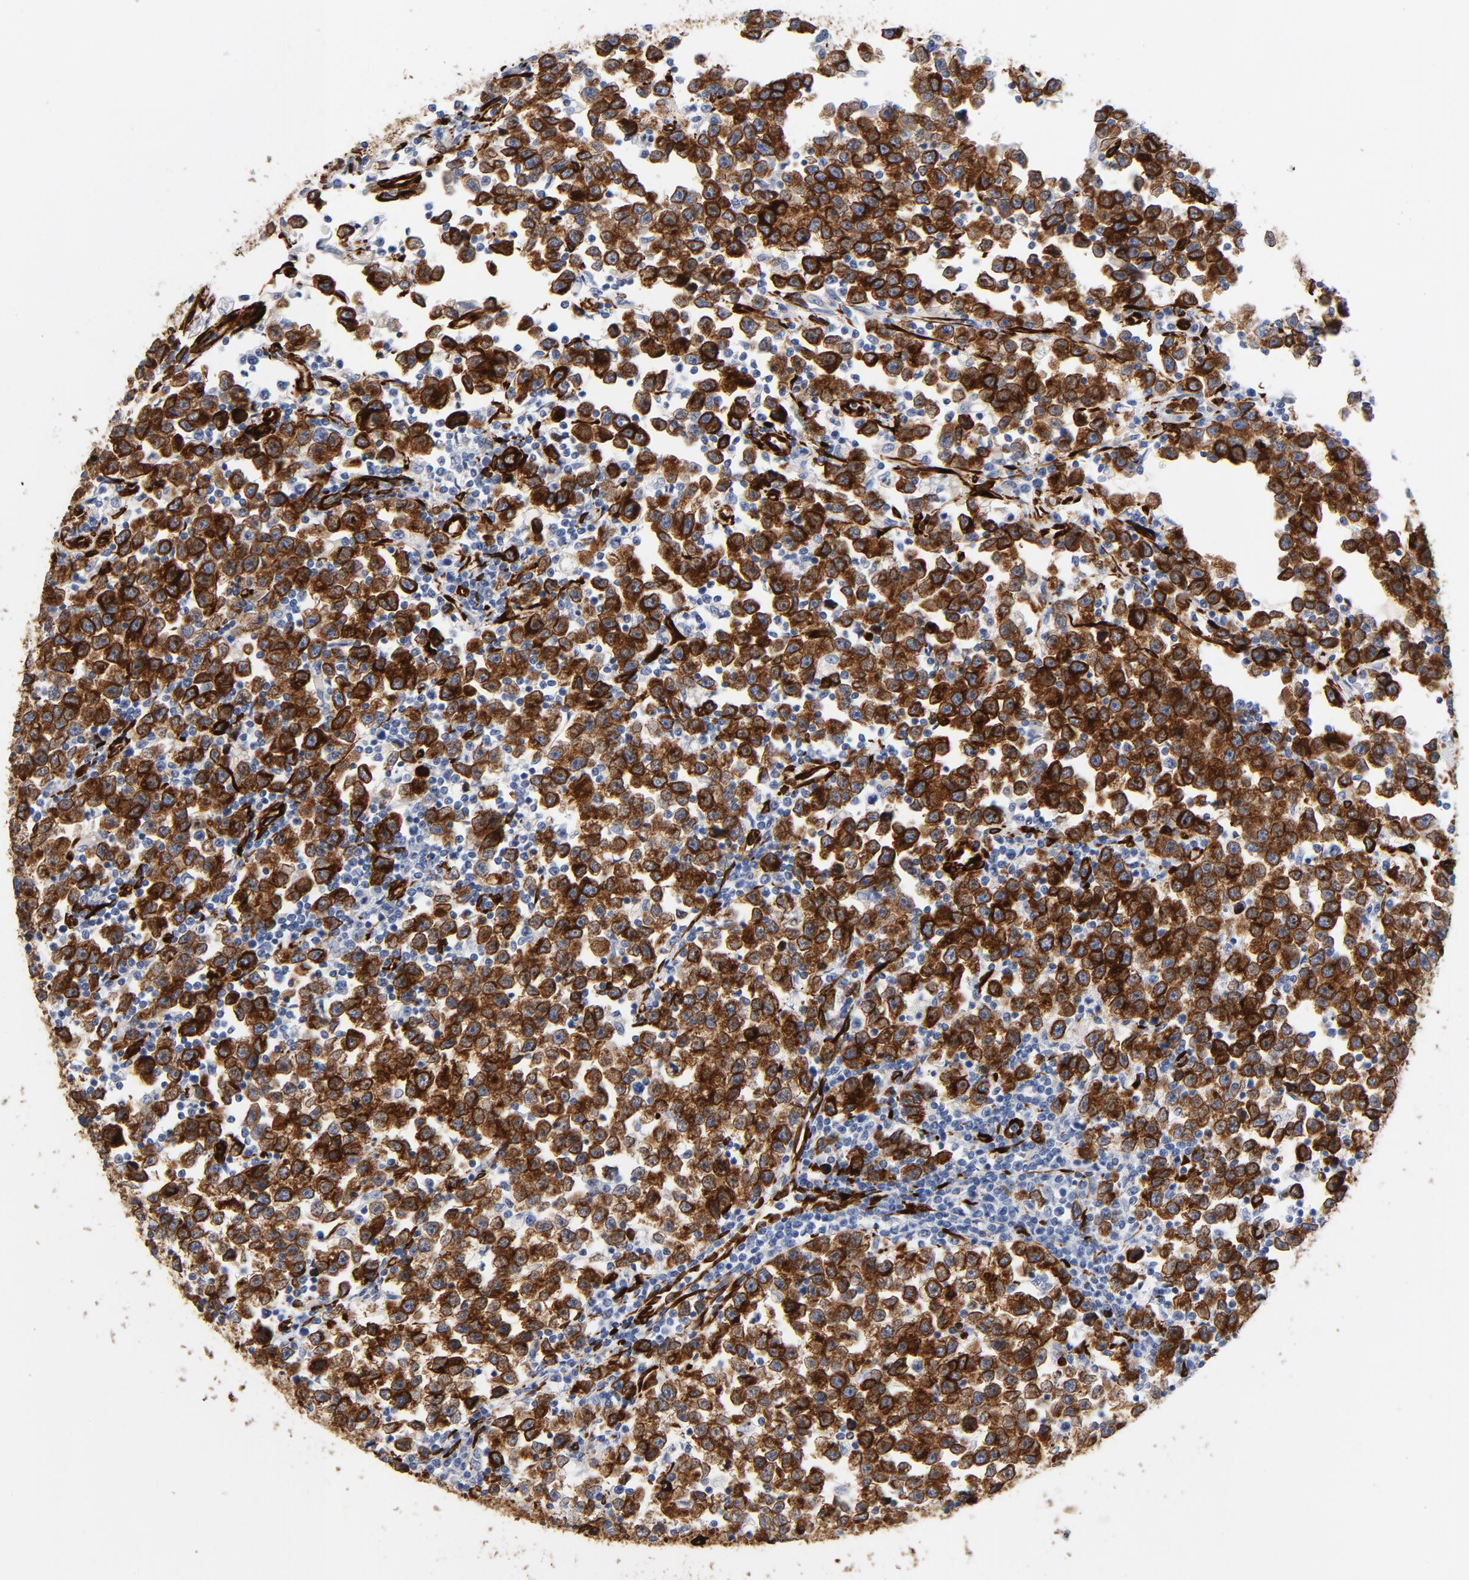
{"staining": {"intensity": "strong", "quantity": ">75%", "location": "cytoplasmic/membranous"}, "tissue": "testis cancer", "cell_type": "Tumor cells", "image_type": "cancer", "snomed": [{"axis": "morphology", "description": "Seminoma, NOS"}, {"axis": "topography", "description": "Testis"}], "caption": "The image displays staining of testis cancer, revealing strong cytoplasmic/membranous protein staining (brown color) within tumor cells. (Stains: DAB (3,3'-diaminobenzidine) in brown, nuclei in blue, Microscopy: brightfield microscopy at high magnification).", "gene": "SERPINH1", "patient": {"sex": "male", "age": 43}}